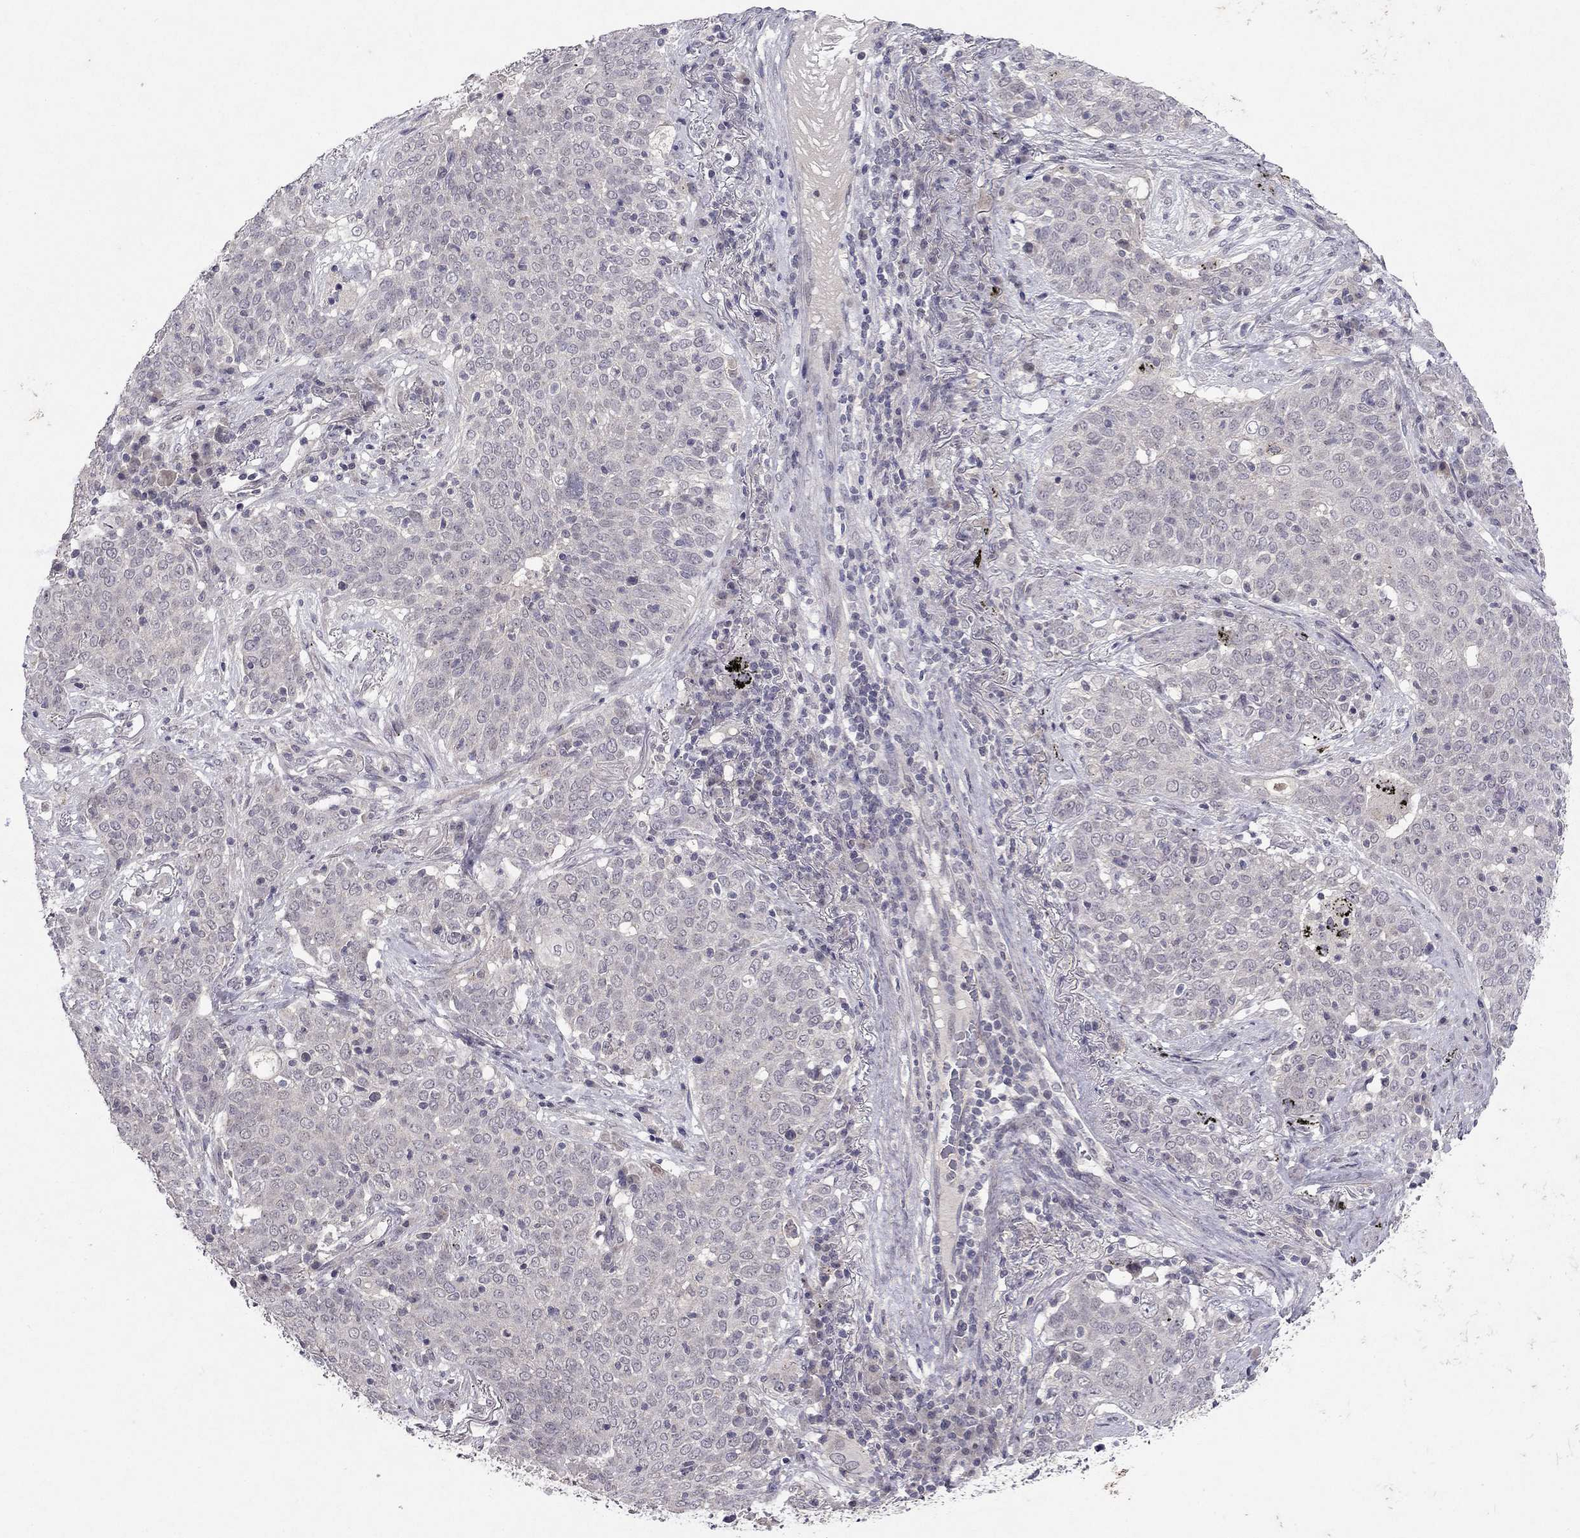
{"staining": {"intensity": "negative", "quantity": "none", "location": "none"}, "tissue": "lung cancer", "cell_type": "Tumor cells", "image_type": "cancer", "snomed": [{"axis": "morphology", "description": "Squamous cell carcinoma, NOS"}, {"axis": "topography", "description": "Lung"}], "caption": "A histopathology image of squamous cell carcinoma (lung) stained for a protein displays no brown staining in tumor cells.", "gene": "ESR2", "patient": {"sex": "male", "age": 82}}